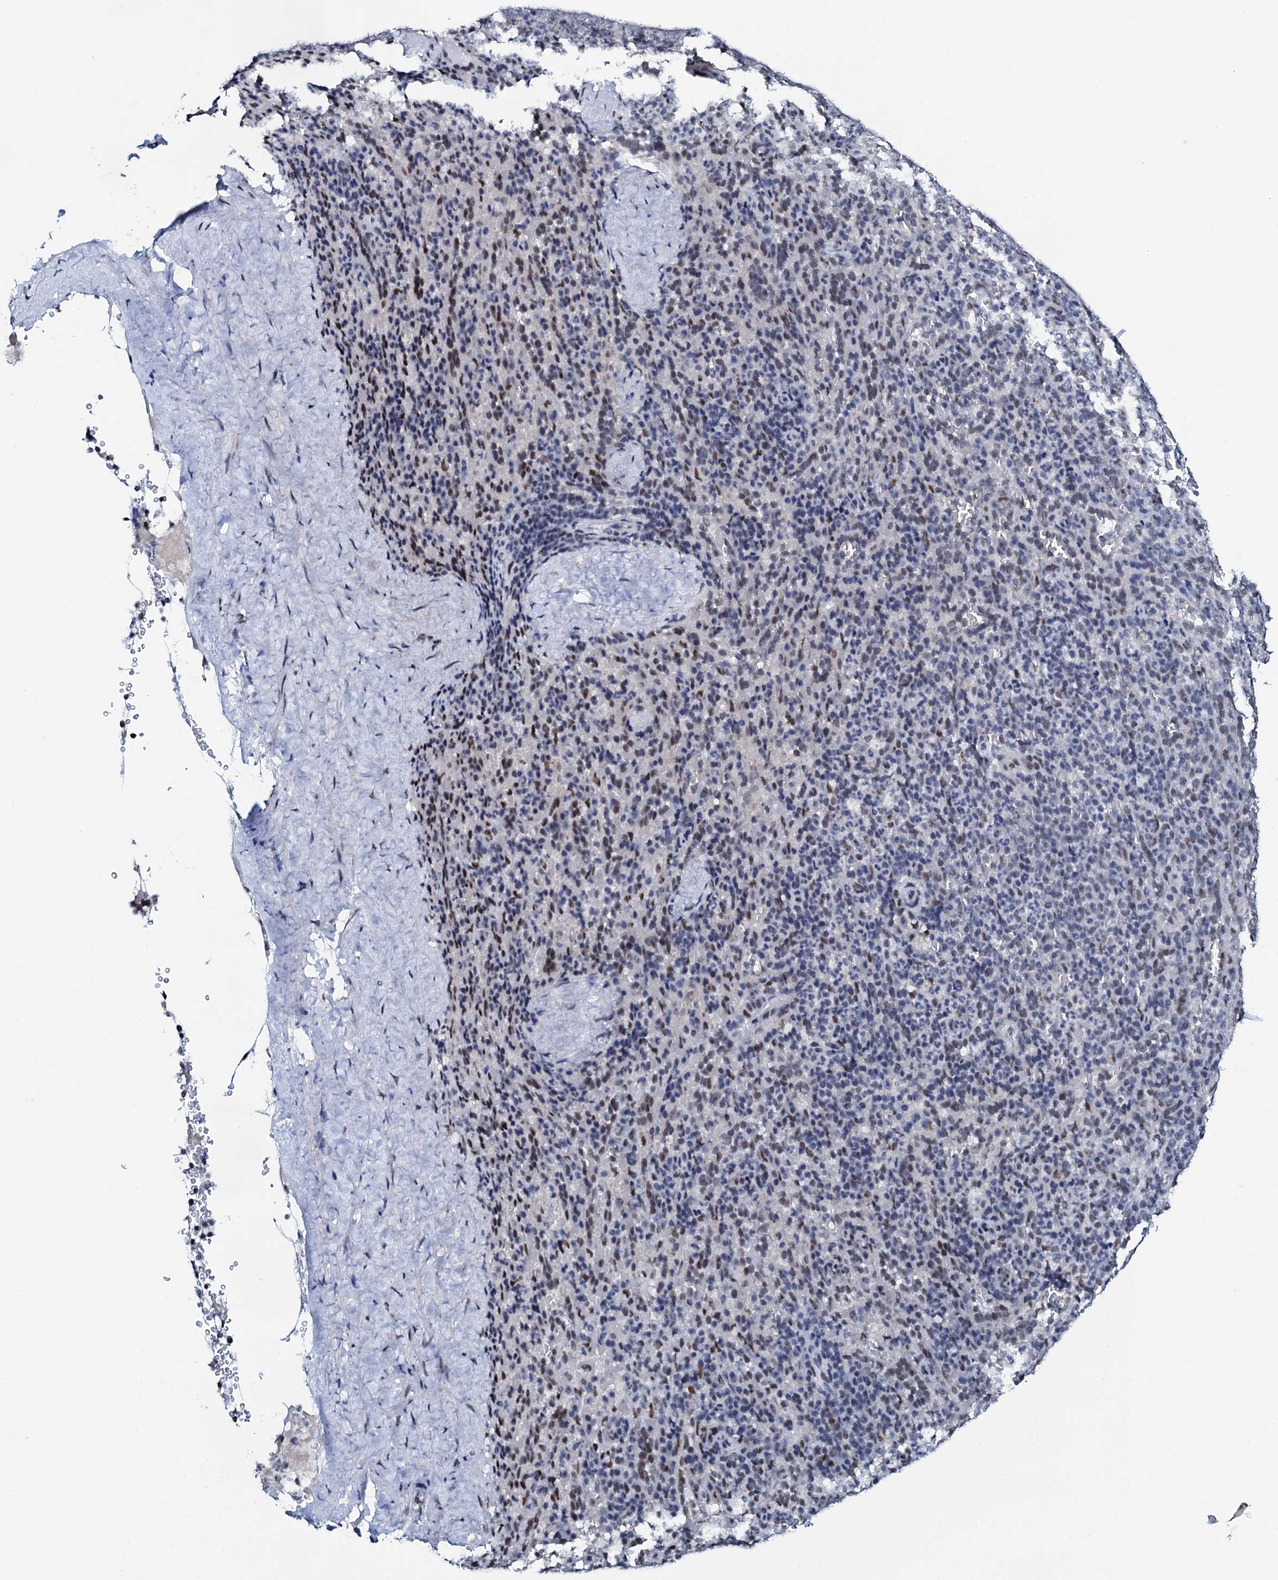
{"staining": {"intensity": "weak", "quantity": "<25%", "location": "nuclear"}, "tissue": "spleen", "cell_type": "Cells in red pulp", "image_type": "normal", "snomed": [{"axis": "morphology", "description": "Normal tissue, NOS"}, {"axis": "topography", "description": "Spleen"}], "caption": "This histopathology image is of normal spleen stained with IHC to label a protein in brown with the nuclei are counter-stained blue. There is no positivity in cells in red pulp.", "gene": "NKAPD1", "patient": {"sex": "female", "age": 21}}